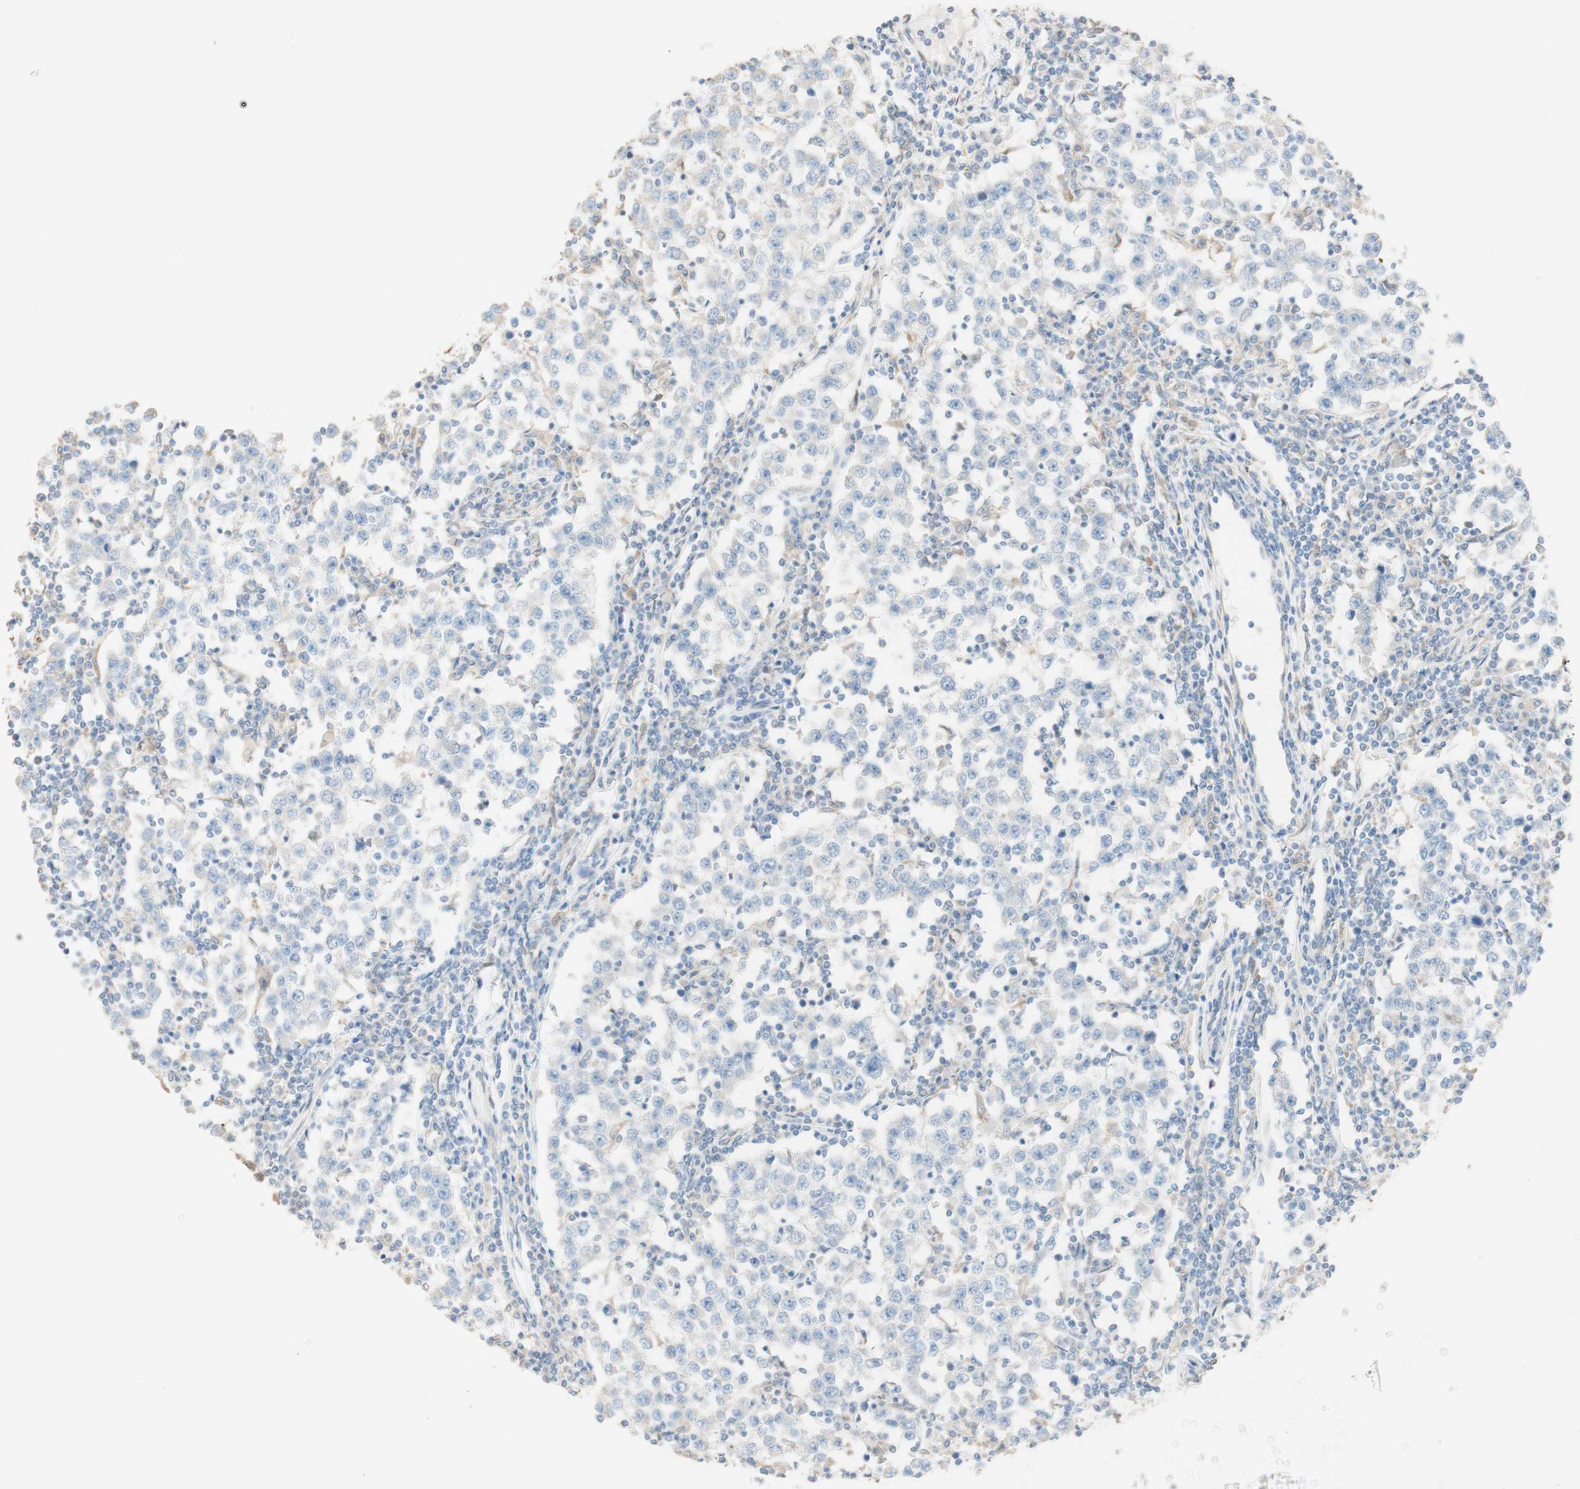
{"staining": {"intensity": "negative", "quantity": "none", "location": "none"}, "tissue": "testis cancer", "cell_type": "Tumor cells", "image_type": "cancer", "snomed": [{"axis": "morphology", "description": "Seminoma, NOS"}, {"axis": "topography", "description": "Testis"}], "caption": "Immunohistochemical staining of human testis cancer reveals no significant staining in tumor cells.", "gene": "COMT", "patient": {"sex": "male", "age": 65}}